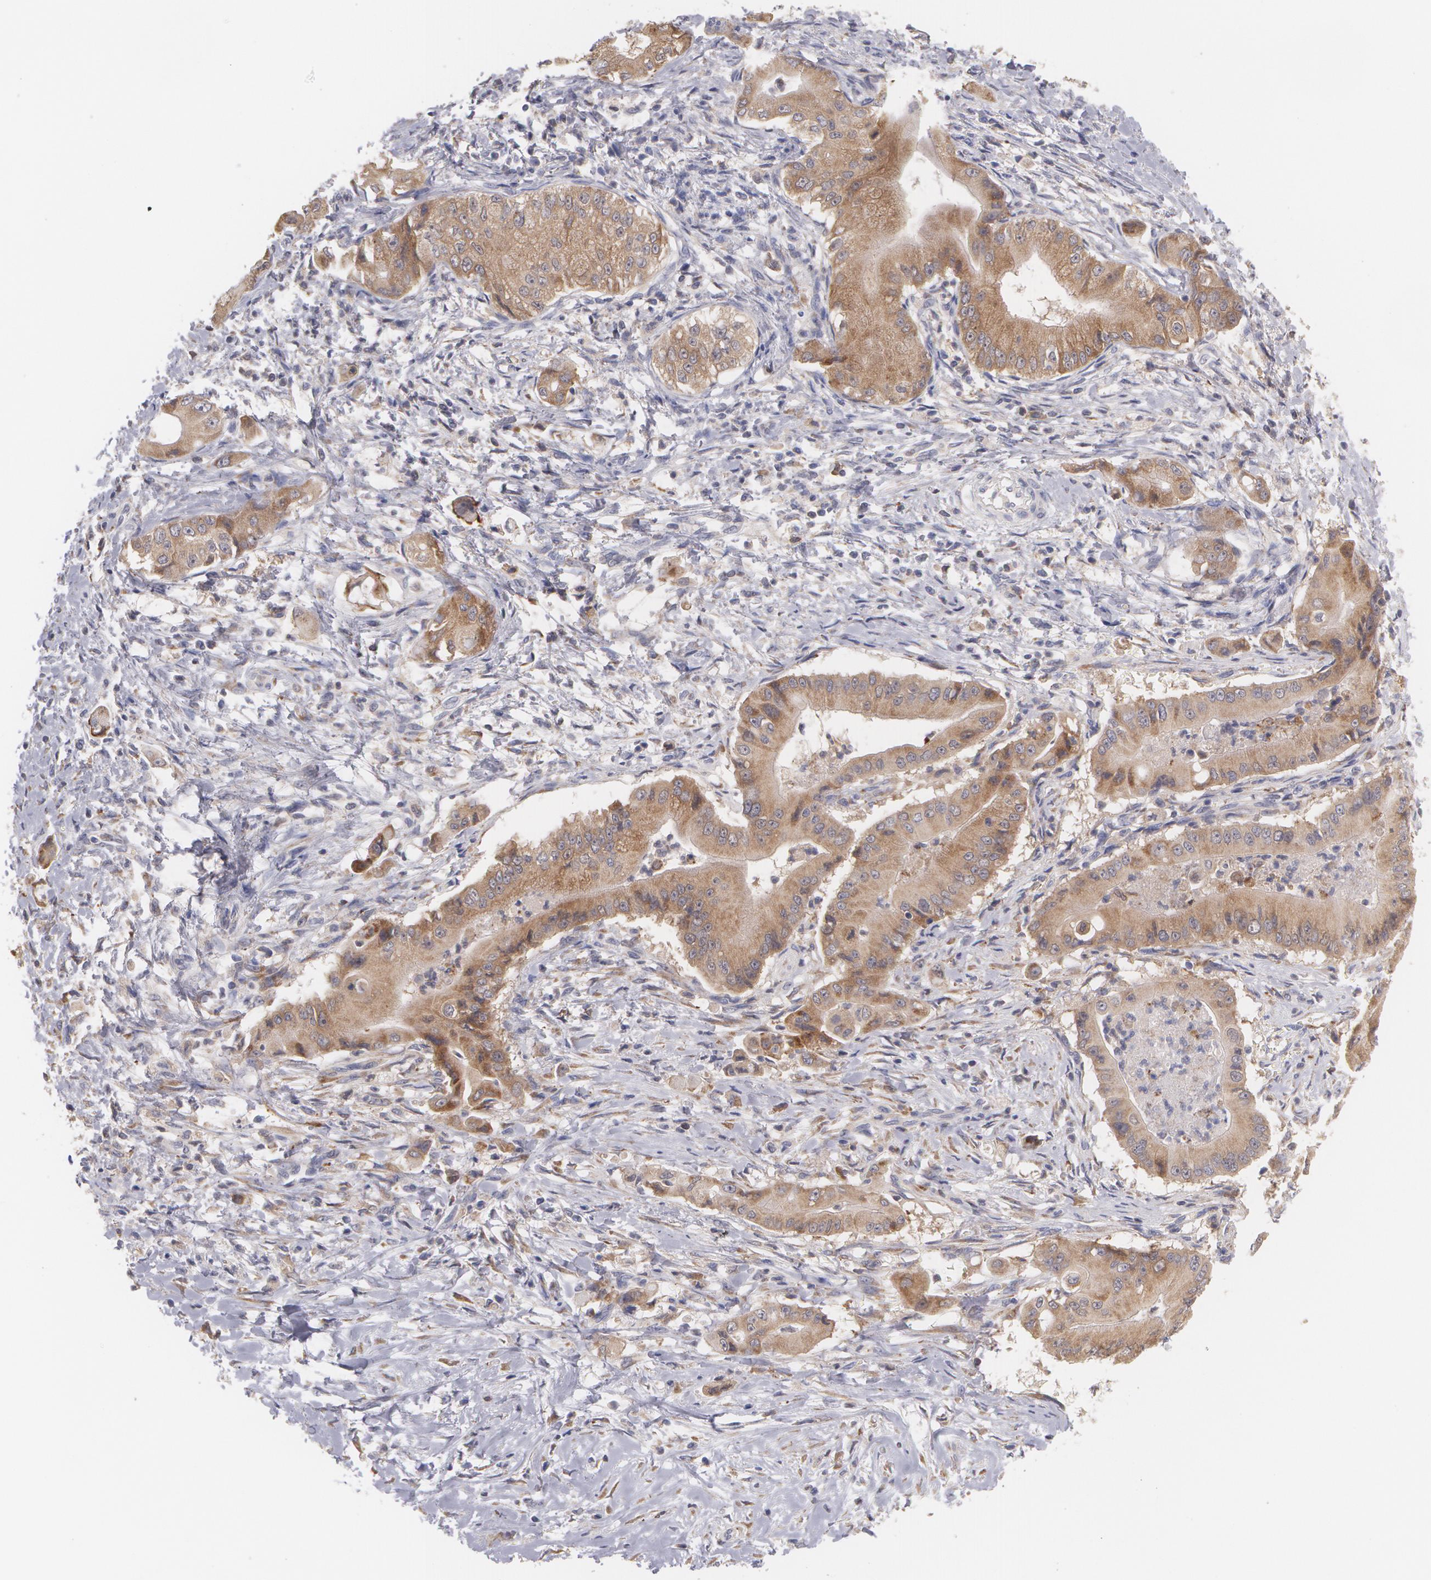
{"staining": {"intensity": "strong", "quantity": ">75%", "location": "cytoplasmic/membranous"}, "tissue": "pancreatic cancer", "cell_type": "Tumor cells", "image_type": "cancer", "snomed": [{"axis": "morphology", "description": "Adenocarcinoma, NOS"}, {"axis": "topography", "description": "Pancreas"}], "caption": "IHC photomicrograph of pancreatic adenocarcinoma stained for a protein (brown), which demonstrates high levels of strong cytoplasmic/membranous expression in approximately >75% of tumor cells.", "gene": "MTHFD1", "patient": {"sex": "male", "age": 62}}